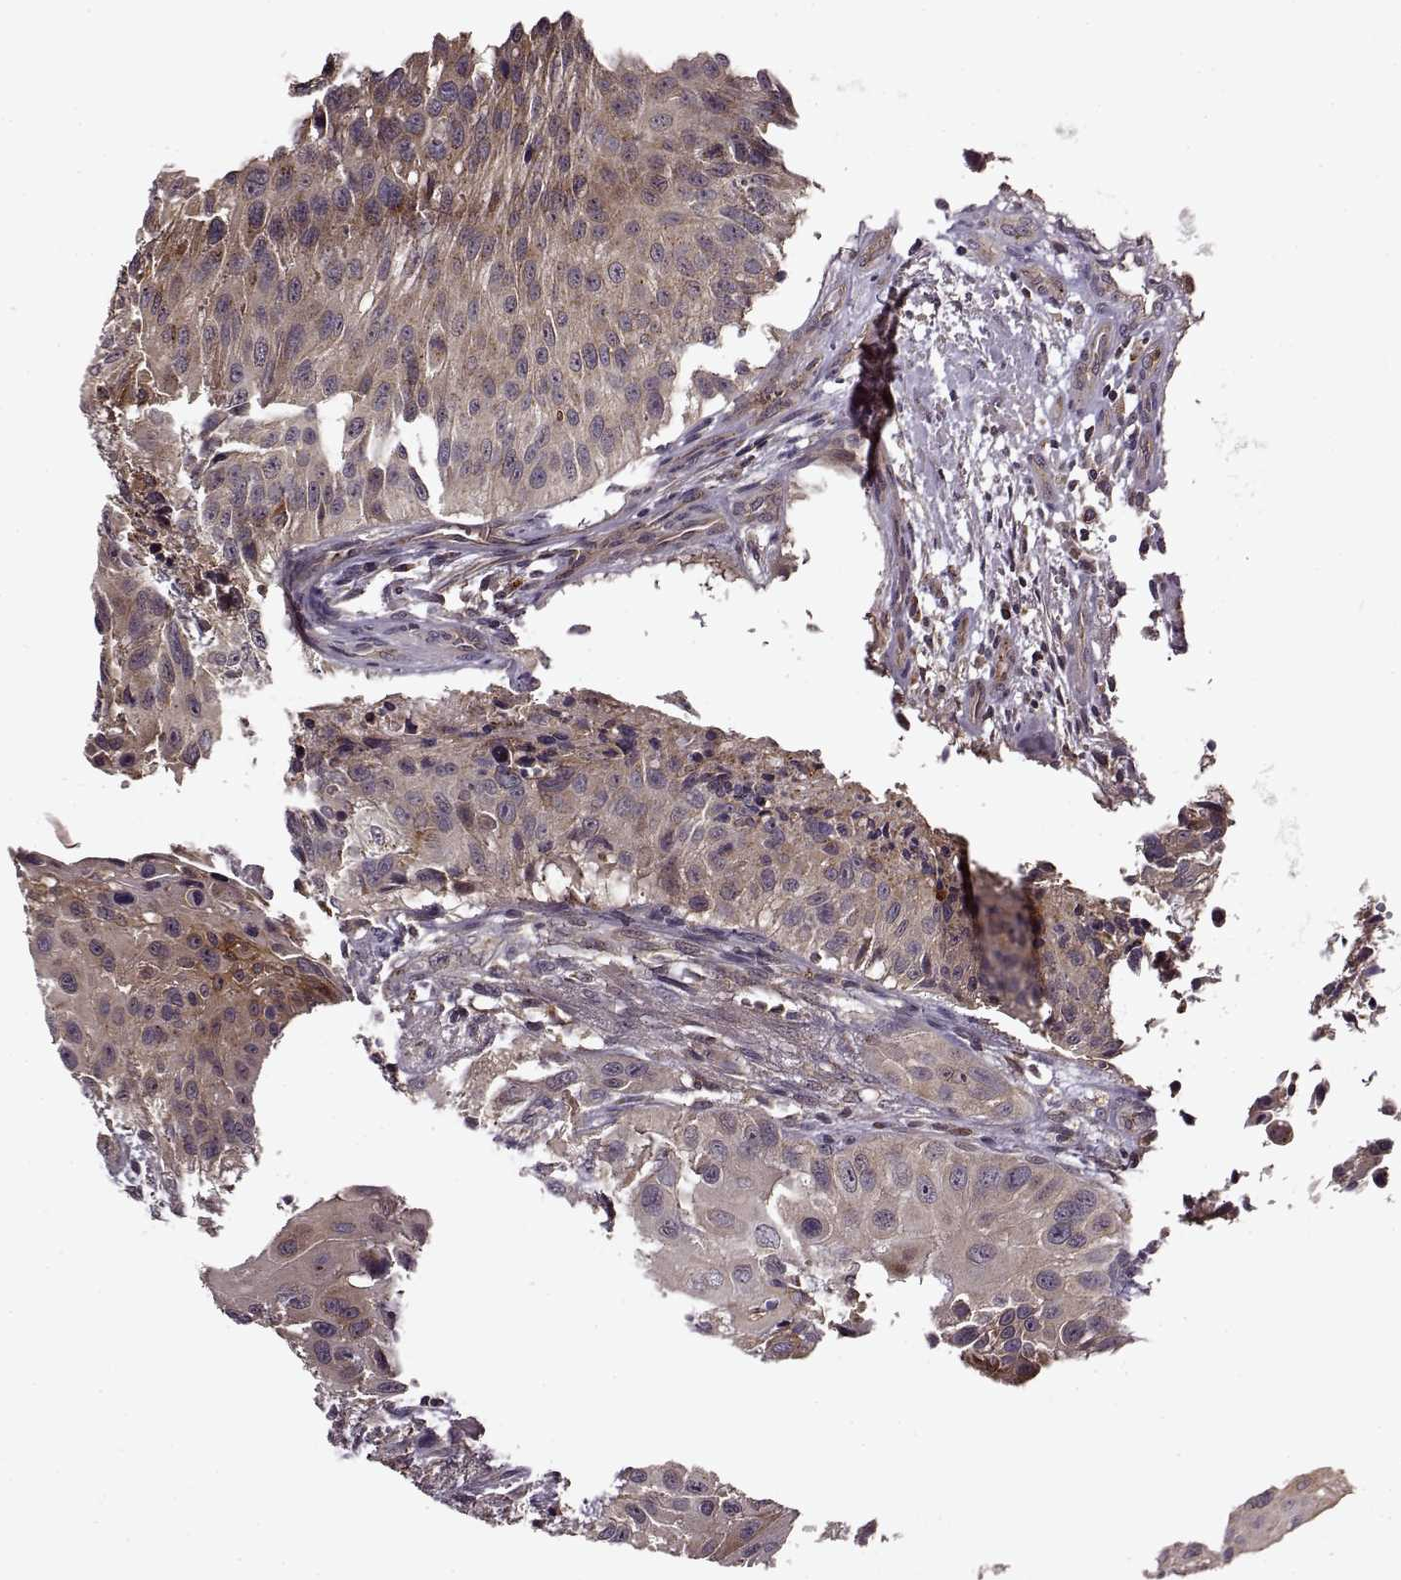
{"staining": {"intensity": "weak", "quantity": ">75%", "location": "cytoplasmic/membranous"}, "tissue": "urothelial cancer", "cell_type": "Tumor cells", "image_type": "cancer", "snomed": [{"axis": "morphology", "description": "Urothelial carcinoma, NOS"}, {"axis": "topography", "description": "Urinary bladder"}], "caption": "Brown immunohistochemical staining in urothelial cancer shows weak cytoplasmic/membranous expression in approximately >75% of tumor cells.", "gene": "IFRD2", "patient": {"sex": "male", "age": 55}}